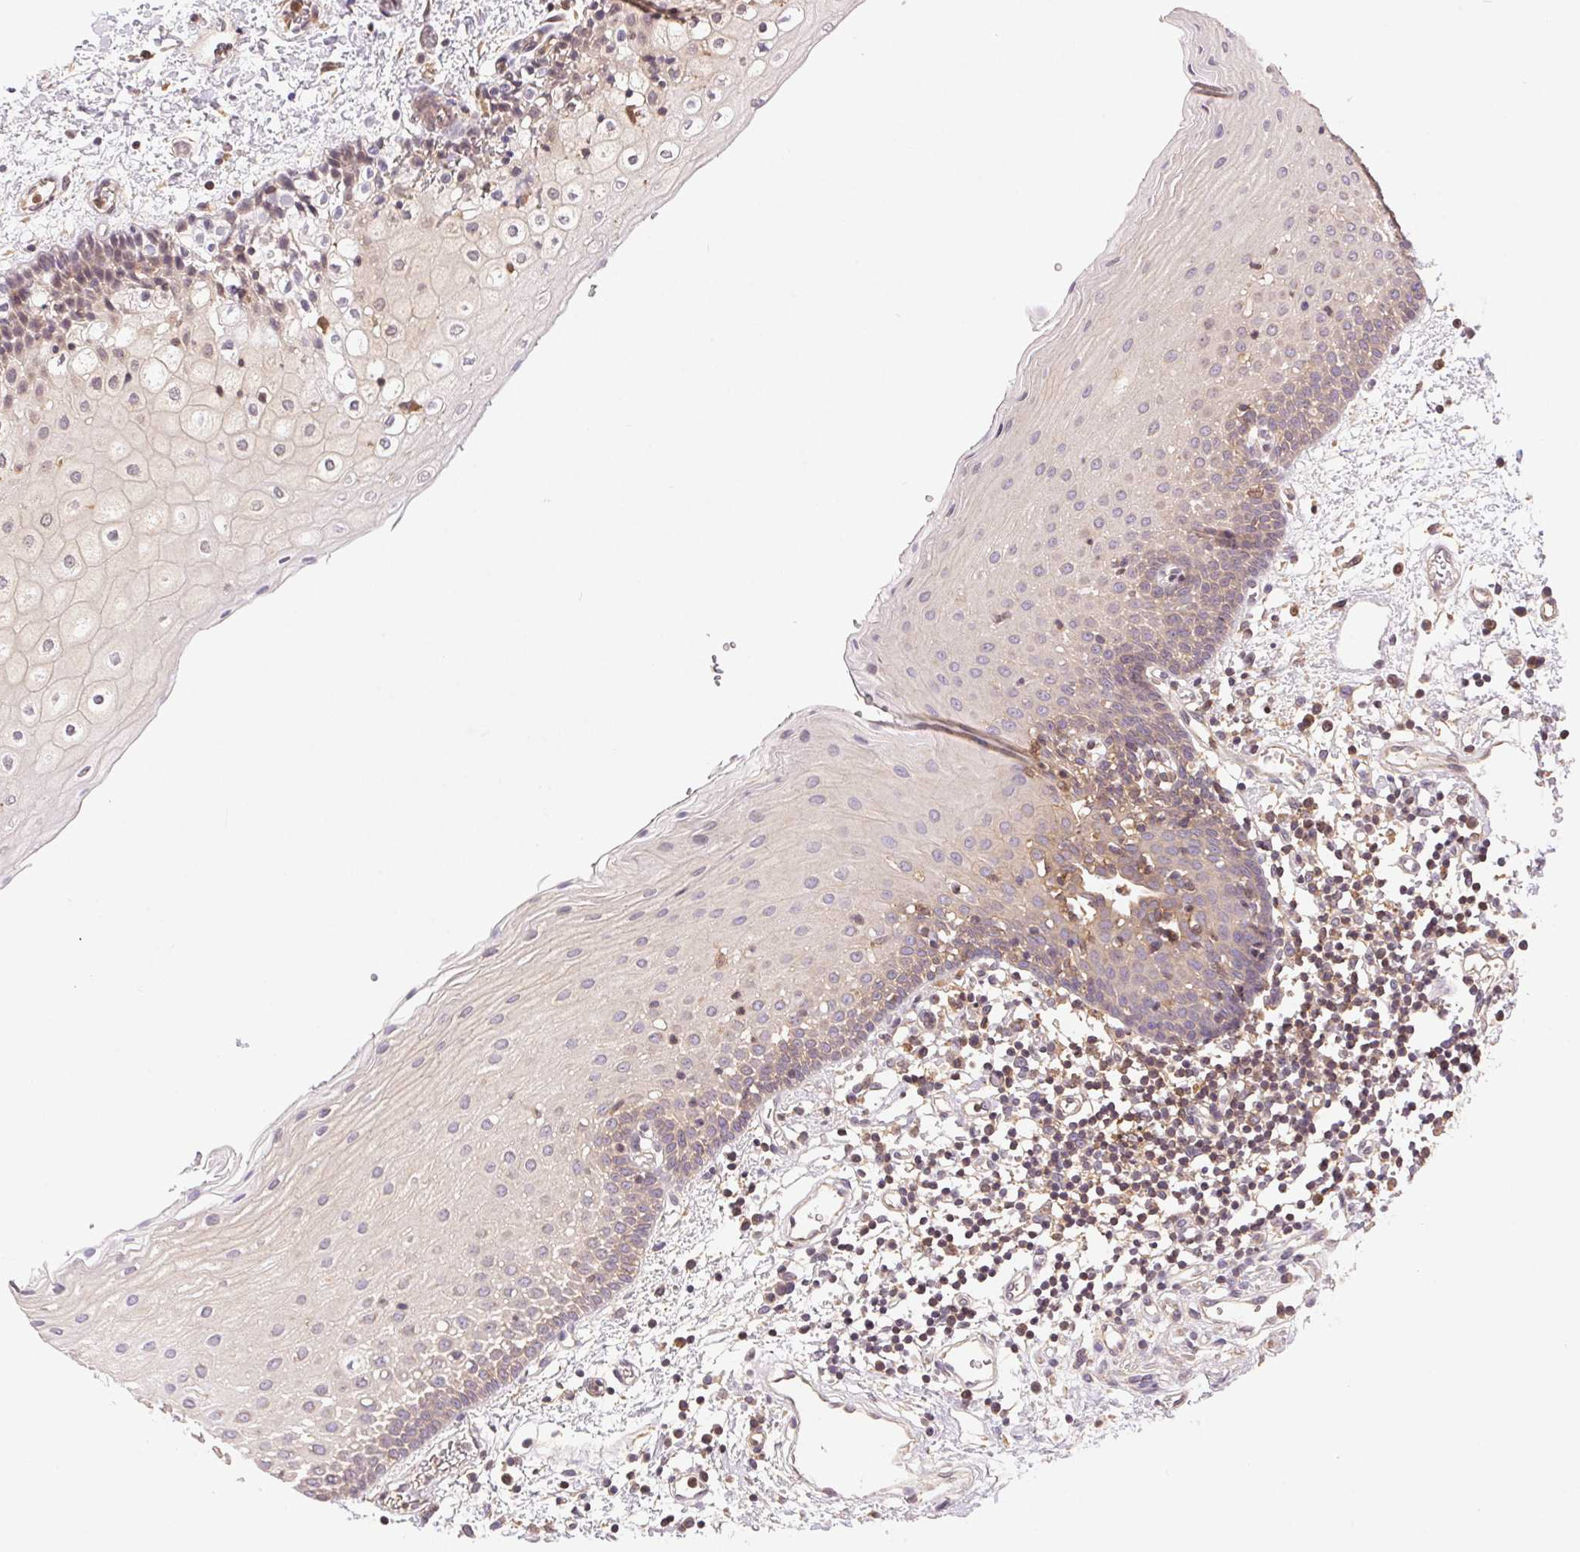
{"staining": {"intensity": "weak", "quantity": "<25%", "location": "cytoplasmic/membranous"}, "tissue": "oral mucosa", "cell_type": "Squamous epithelial cells", "image_type": "normal", "snomed": [{"axis": "morphology", "description": "Normal tissue, NOS"}, {"axis": "topography", "description": "Oral tissue"}], "caption": "A high-resolution photomicrograph shows immunohistochemistry staining of unremarkable oral mucosa, which demonstrates no significant expression in squamous epithelial cells.", "gene": "GDI1", "patient": {"sex": "female", "age": 43}}